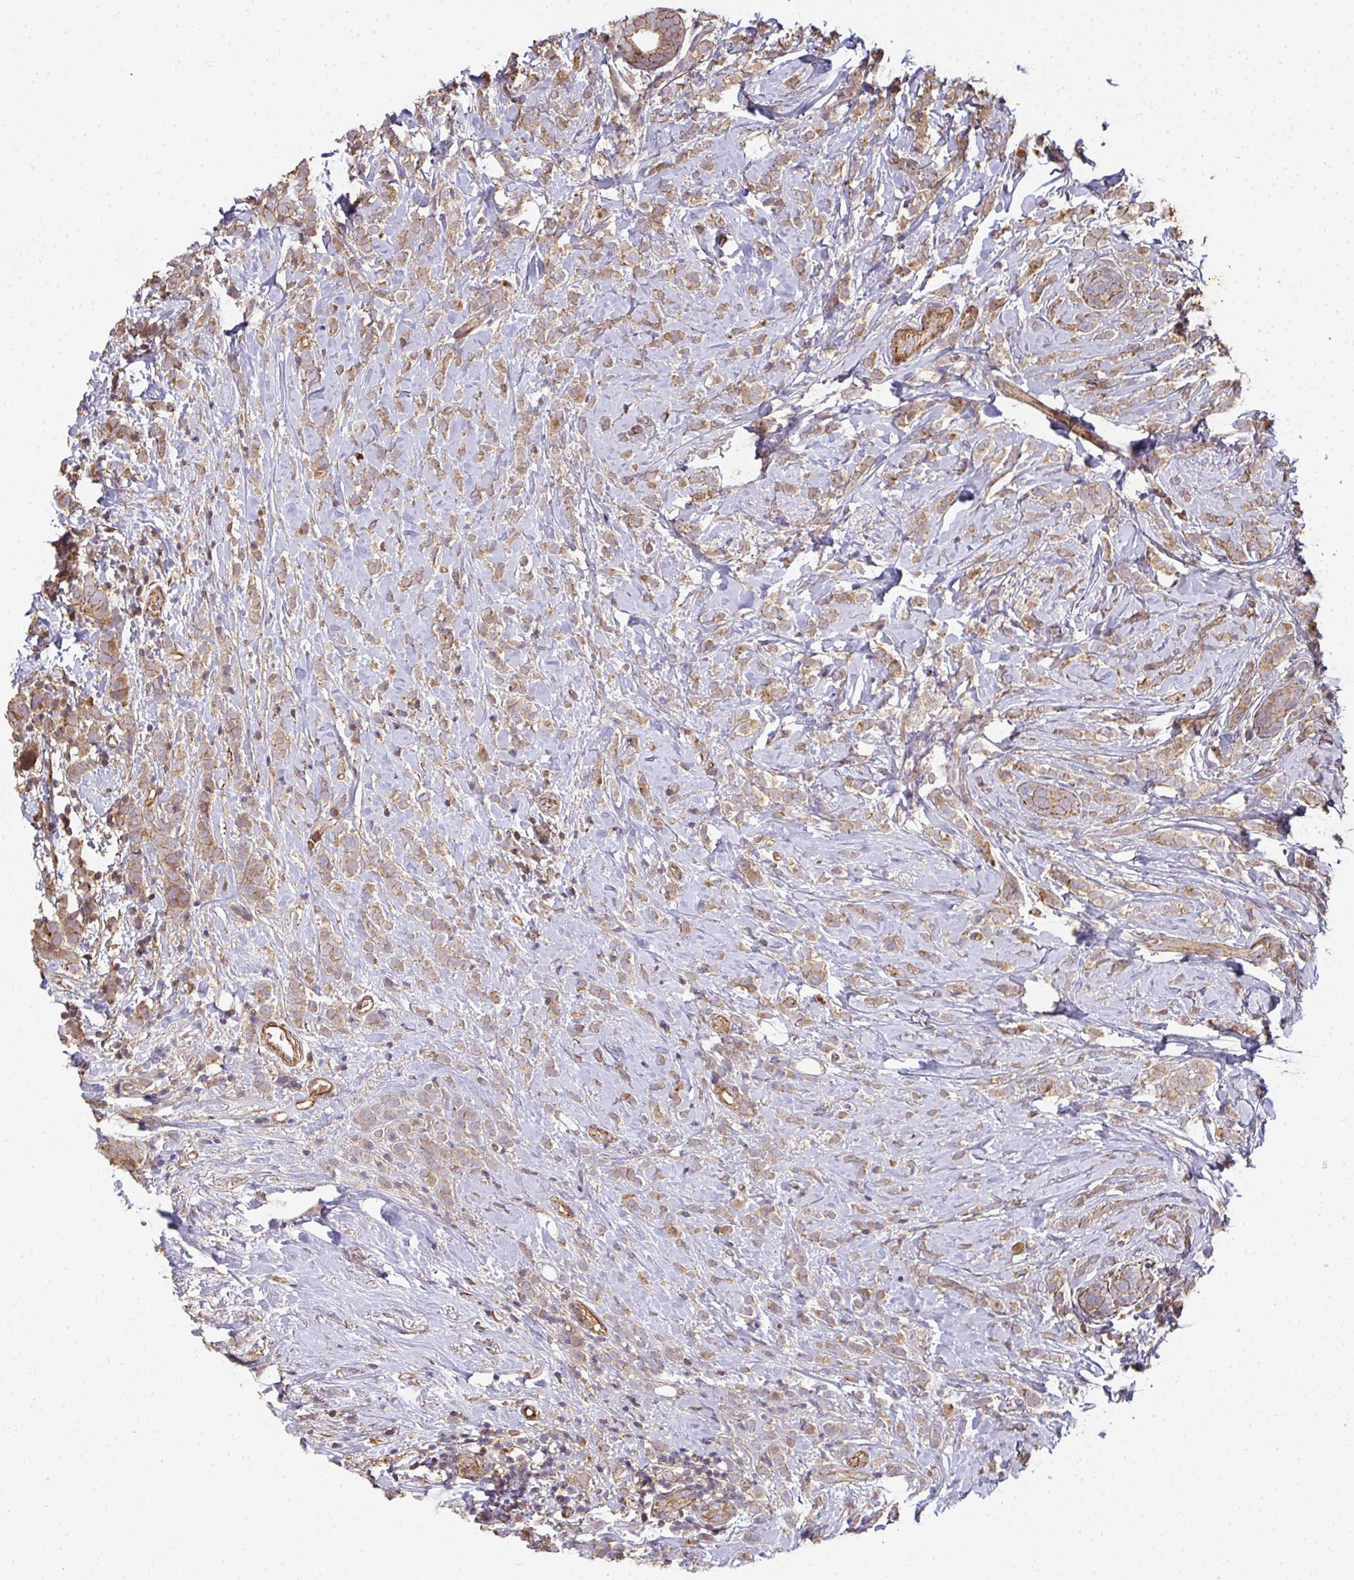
{"staining": {"intensity": "weak", "quantity": ">75%", "location": "cytoplasmic/membranous"}, "tissue": "breast cancer", "cell_type": "Tumor cells", "image_type": "cancer", "snomed": [{"axis": "morphology", "description": "Lobular carcinoma"}, {"axis": "topography", "description": "Breast"}], "caption": "Immunohistochemistry of breast cancer demonstrates low levels of weak cytoplasmic/membranous staining in about >75% of tumor cells.", "gene": "TNMD", "patient": {"sex": "female", "age": 49}}